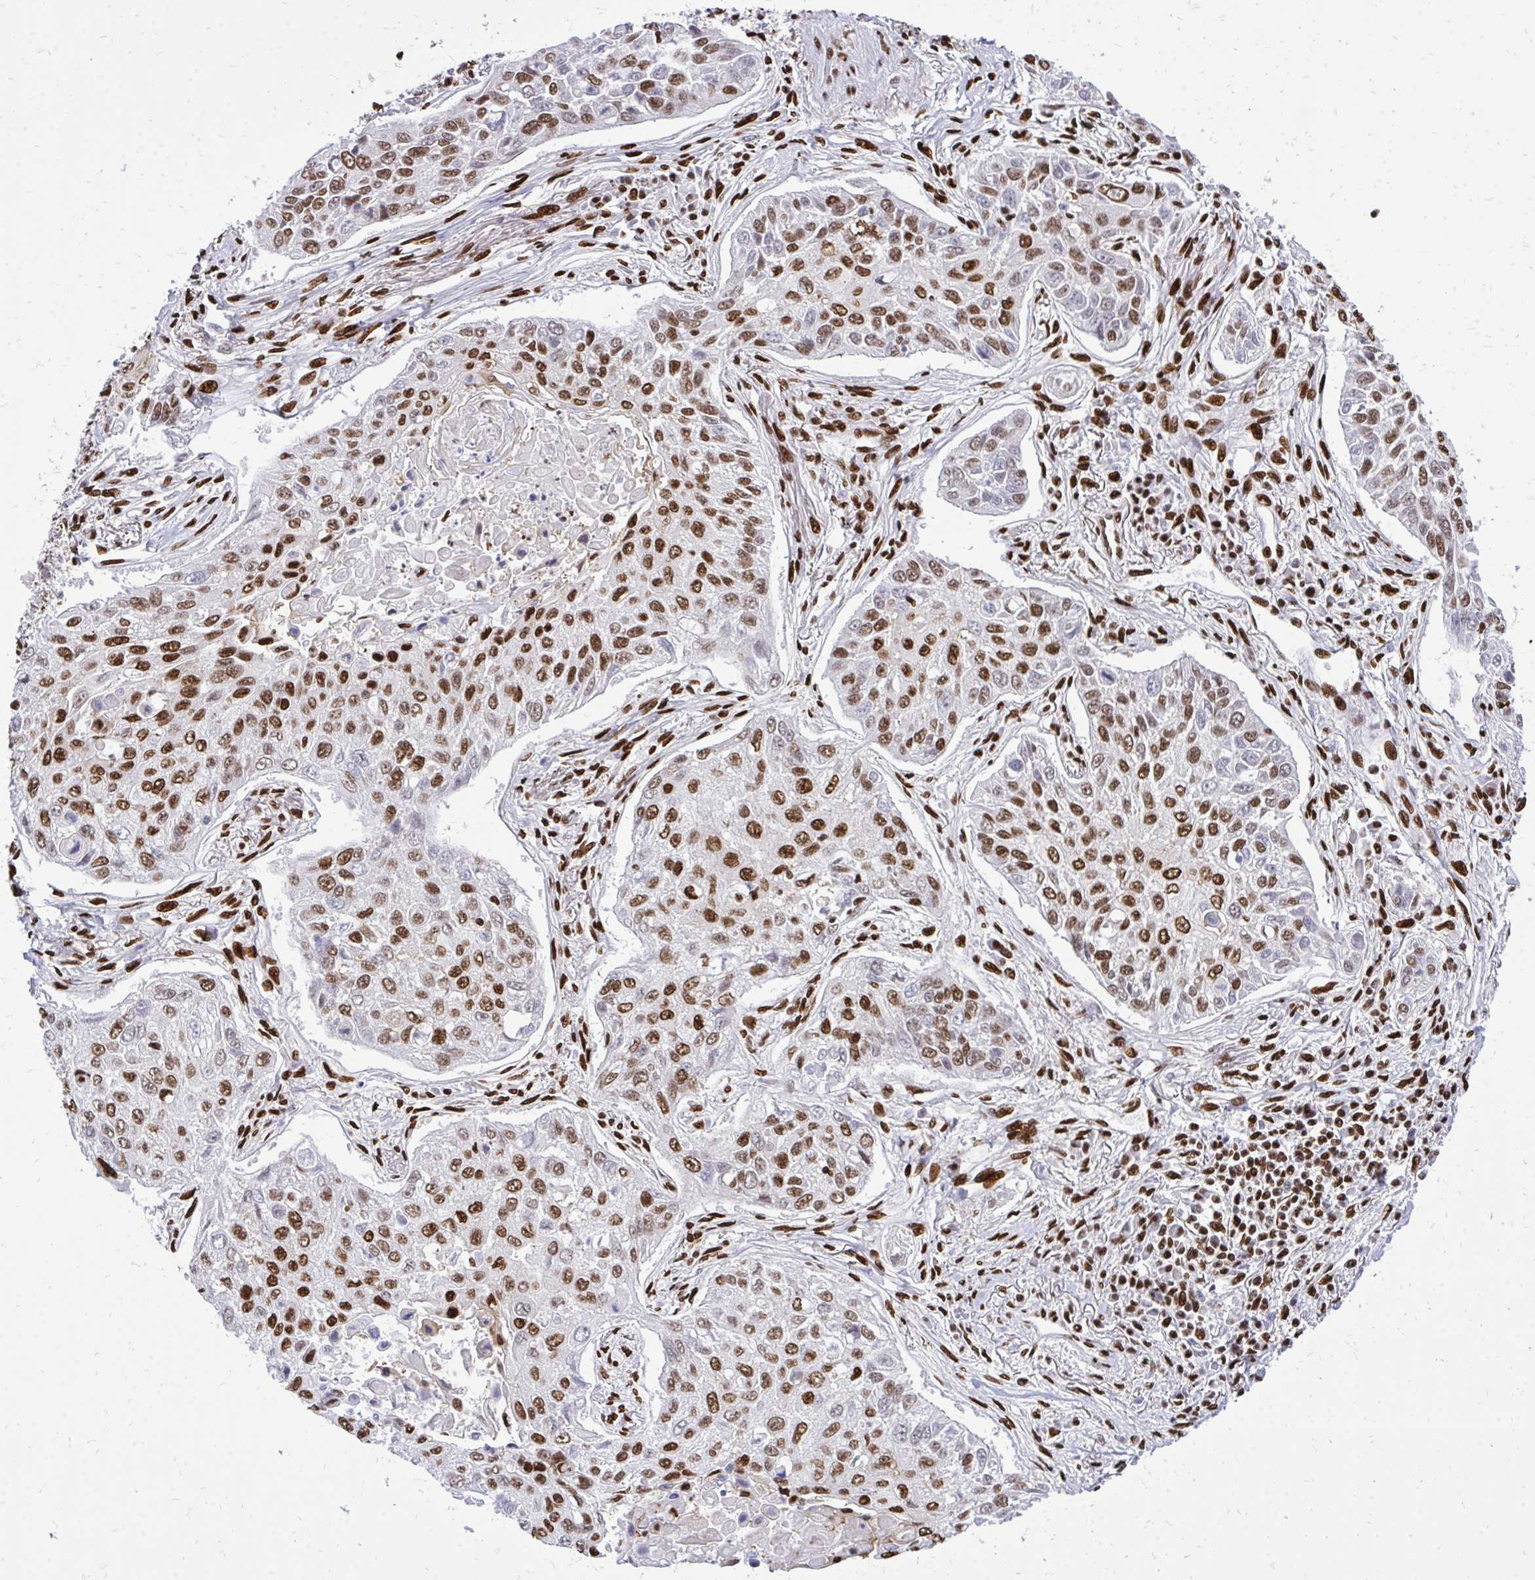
{"staining": {"intensity": "strong", "quantity": ">75%", "location": "nuclear"}, "tissue": "lung cancer", "cell_type": "Tumor cells", "image_type": "cancer", "snomed": [{"axis": "morphology", "description": "Squamous cell carcinoma, NOS"}, {"axis": "topography", "description": "Lung"}], "caption": "A brown stain highlights strong nuclear expression of a protein in human lung cancer (squamous cell carcinoma) tumor cells.", "gene": "TBL1Y", "patient": {"sex": "male", "age": 75}}